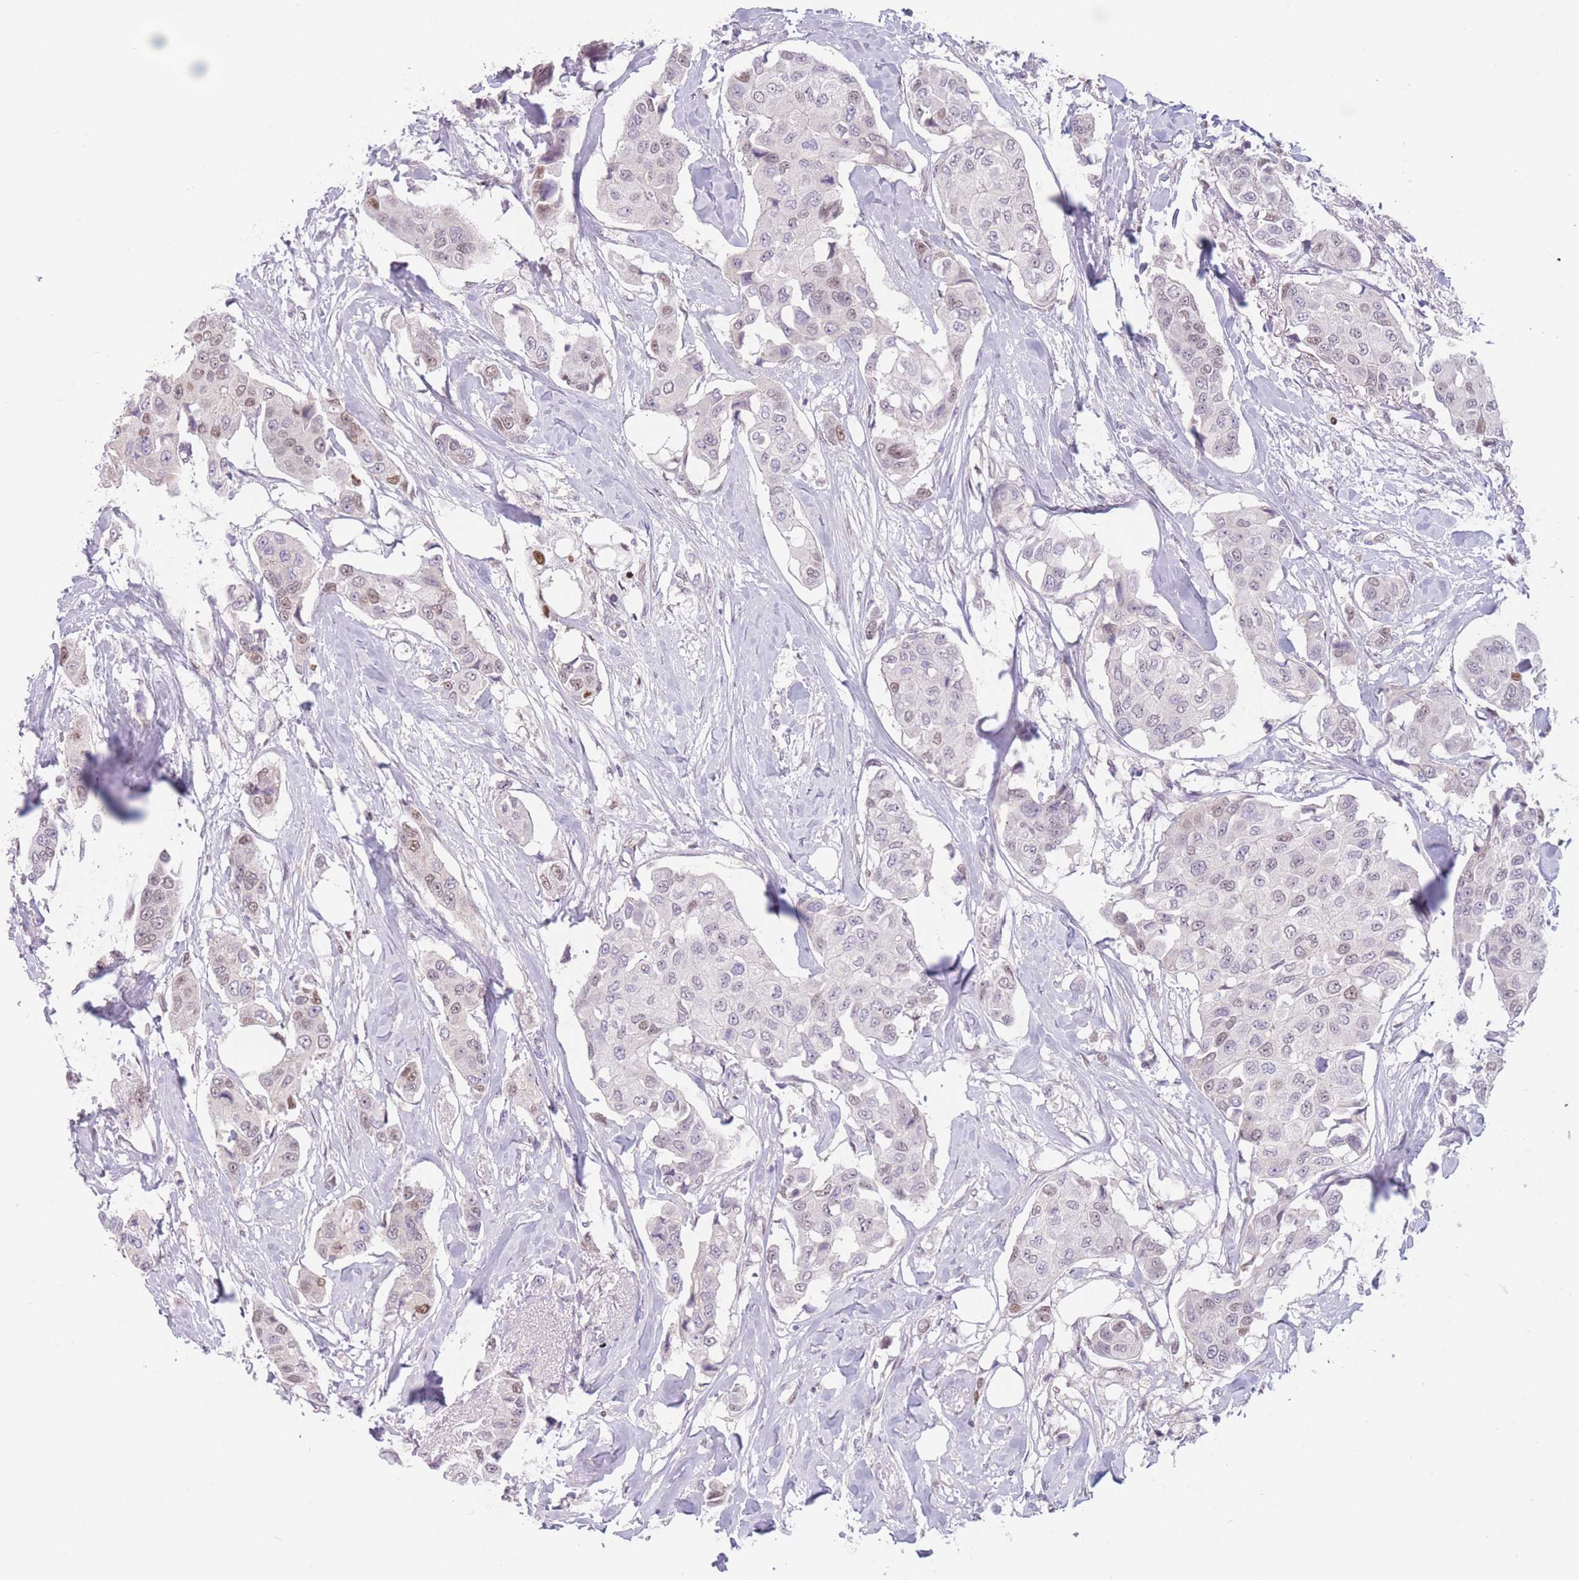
{"staining": {"intensity": "weak", "quantity": "25%-75%", "location": "nuclear"}, "tissue": "breast cancer", "cell_type": "Tumor cells", "image_type": "cancer", "snomed": [{"axis": "morphology", "description": "Duct carcinoma"}, {"axis": "topography", "description": "Breast"}], "caption": "Immunohistochemical staining of human breast cancer exhibits low levels of weak nuclear staining in about 25%-75% of tumor cells. The staining is performed using DAB (3,3'-diaminobenzidine) brown chromogen to label protein expression. The nuclei are counter-stained blue using hematoxylin.", "gene": "ZNF439", "patient": {"sex": "female", "age": 80}}